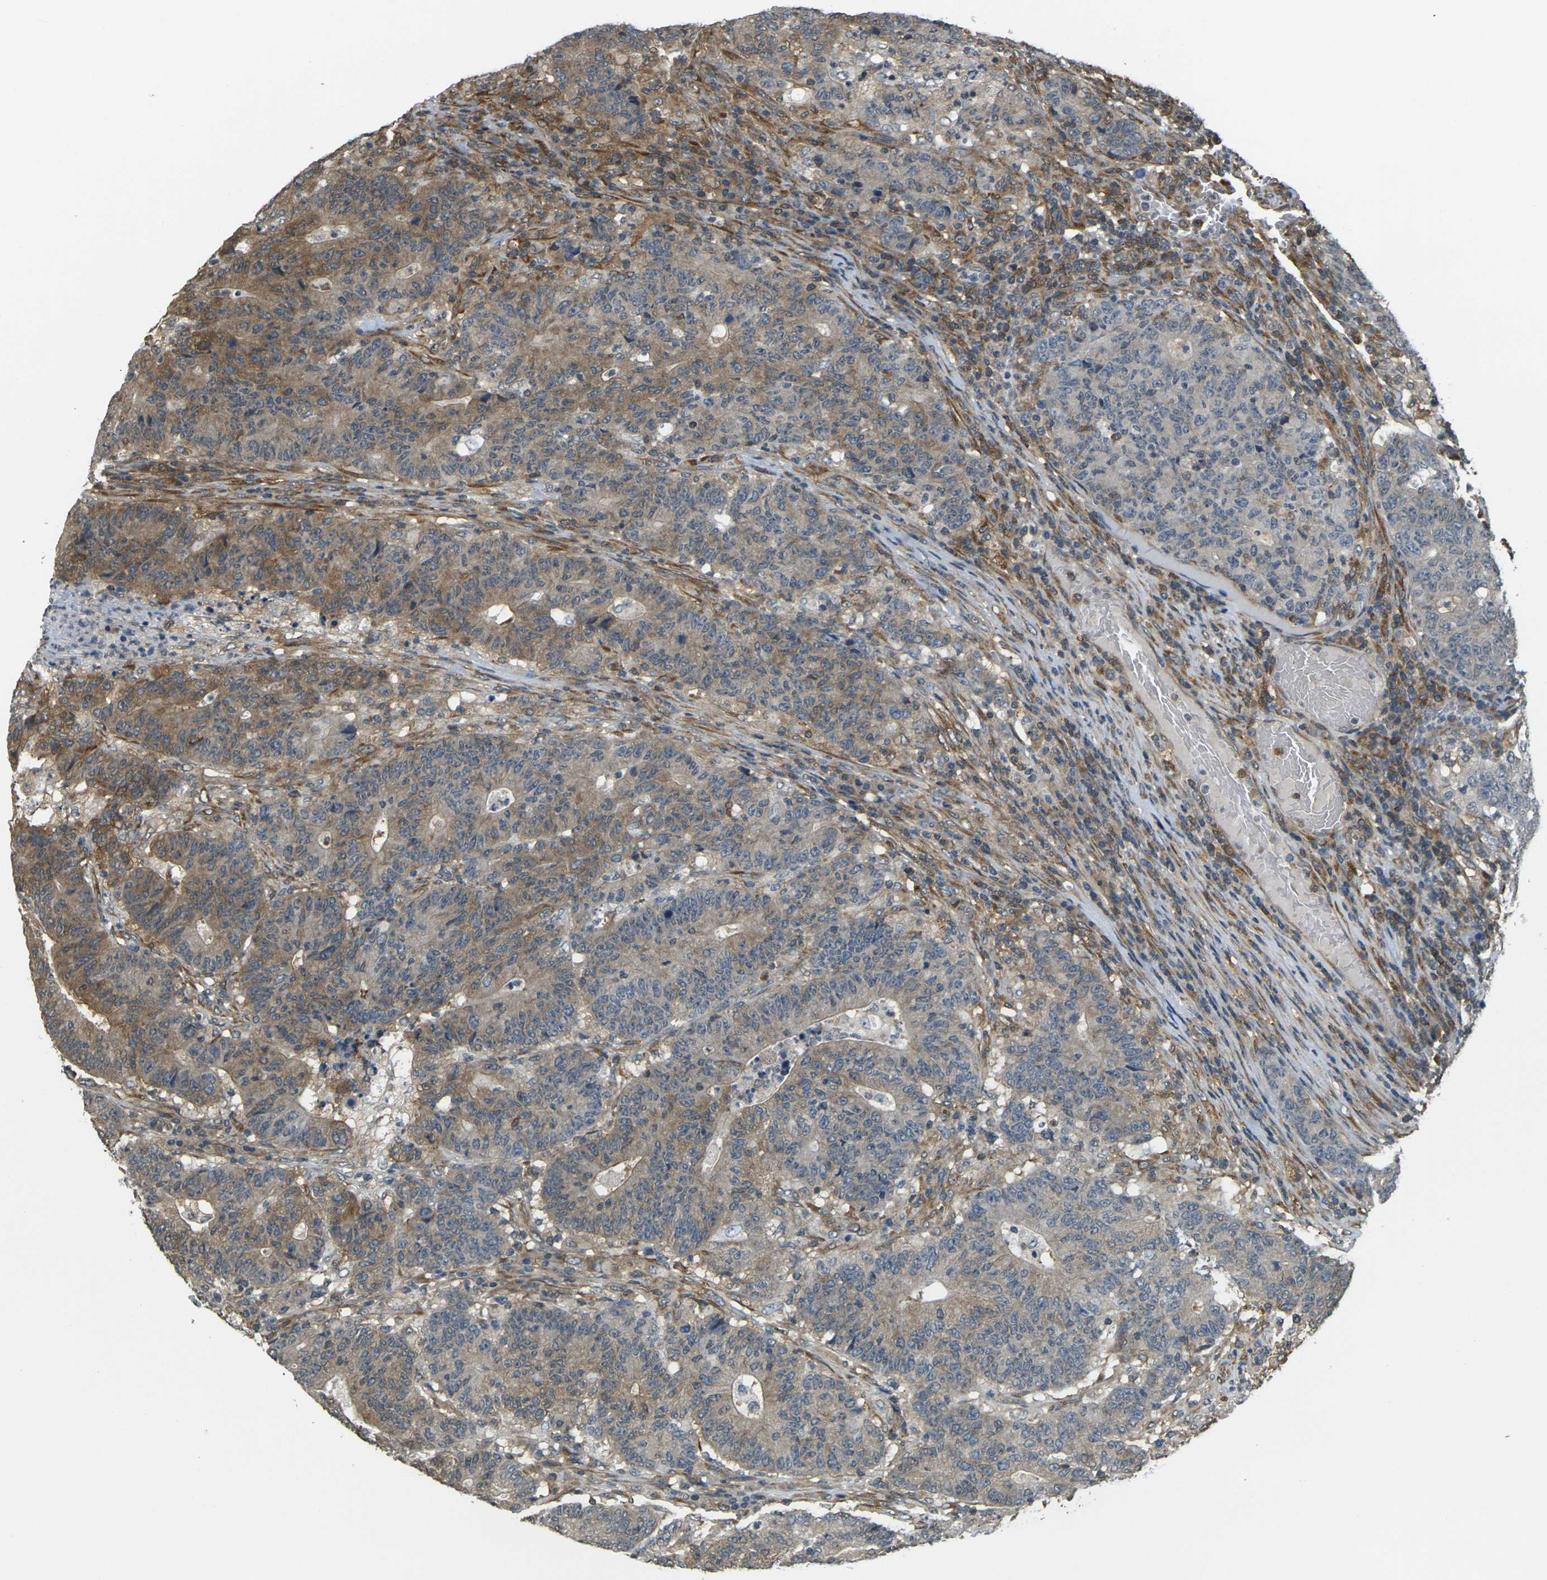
{"staining": {"intensity": "moderate", "quantity": "25%-75%", "location": "cytoplasmic/membranous"}, "tissue": "colorectal cancer", "cell_type": "Tumor cells", "image_type": "cancer", "snomed": [{"axis": "morphology", "description": "Normal tissue, NOS"}, {"axis": "morphology", "description": "Adenocarcinoma, NOS"}, {"axis": "topography", "description": "Colon"}], "caption": "Tumor cells demonstrate medium levels of moderate cytoplasmic/membranous staining in approximately 25%-75% of cells in human colorectal cancer.", "gene": "CAST", "patient": {"sex": "female", "age": 75}}